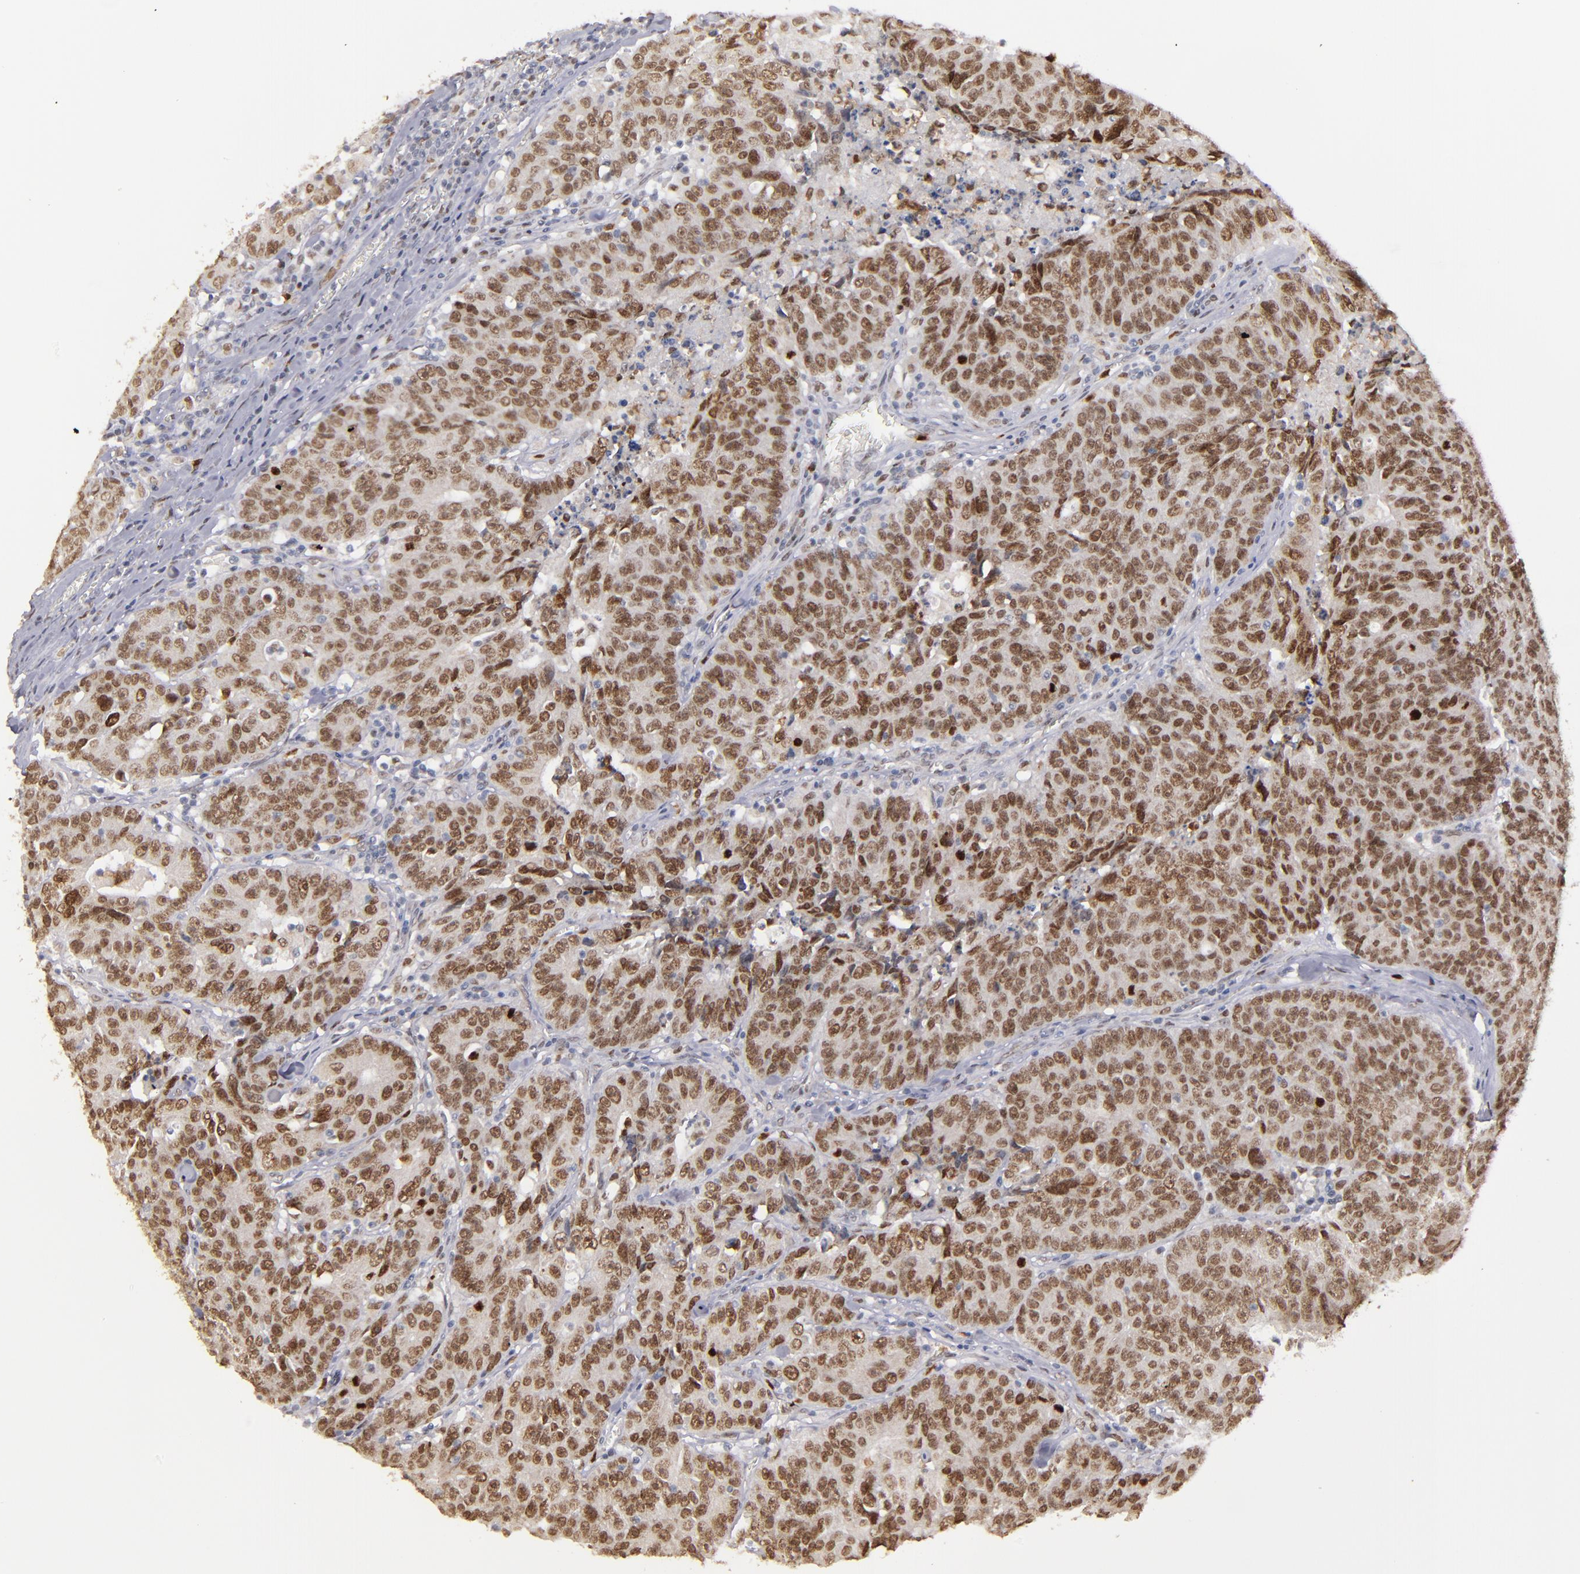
{"staining": {"intensity": "moderate", "quantity": ">75%", "location": "nuclear"}, "tissue": "colorectal cancer", "cell_type": "Tumor cells", "image_type": "cancer", "snomed": [{"axis": "morphology", "description": "Adenocarcinoma, NOS"}, {"axis": "topography", "description": "Colon"}], "caption": "This photomicrograph reveals immunohistochemistry (IHC) staining of adenocarcinoma (colorectal), with medium moderate nuclear staining in about >75% of tumor cells.", "gene": "RREB1", "patient": {"sex": "female", "age": 53}}